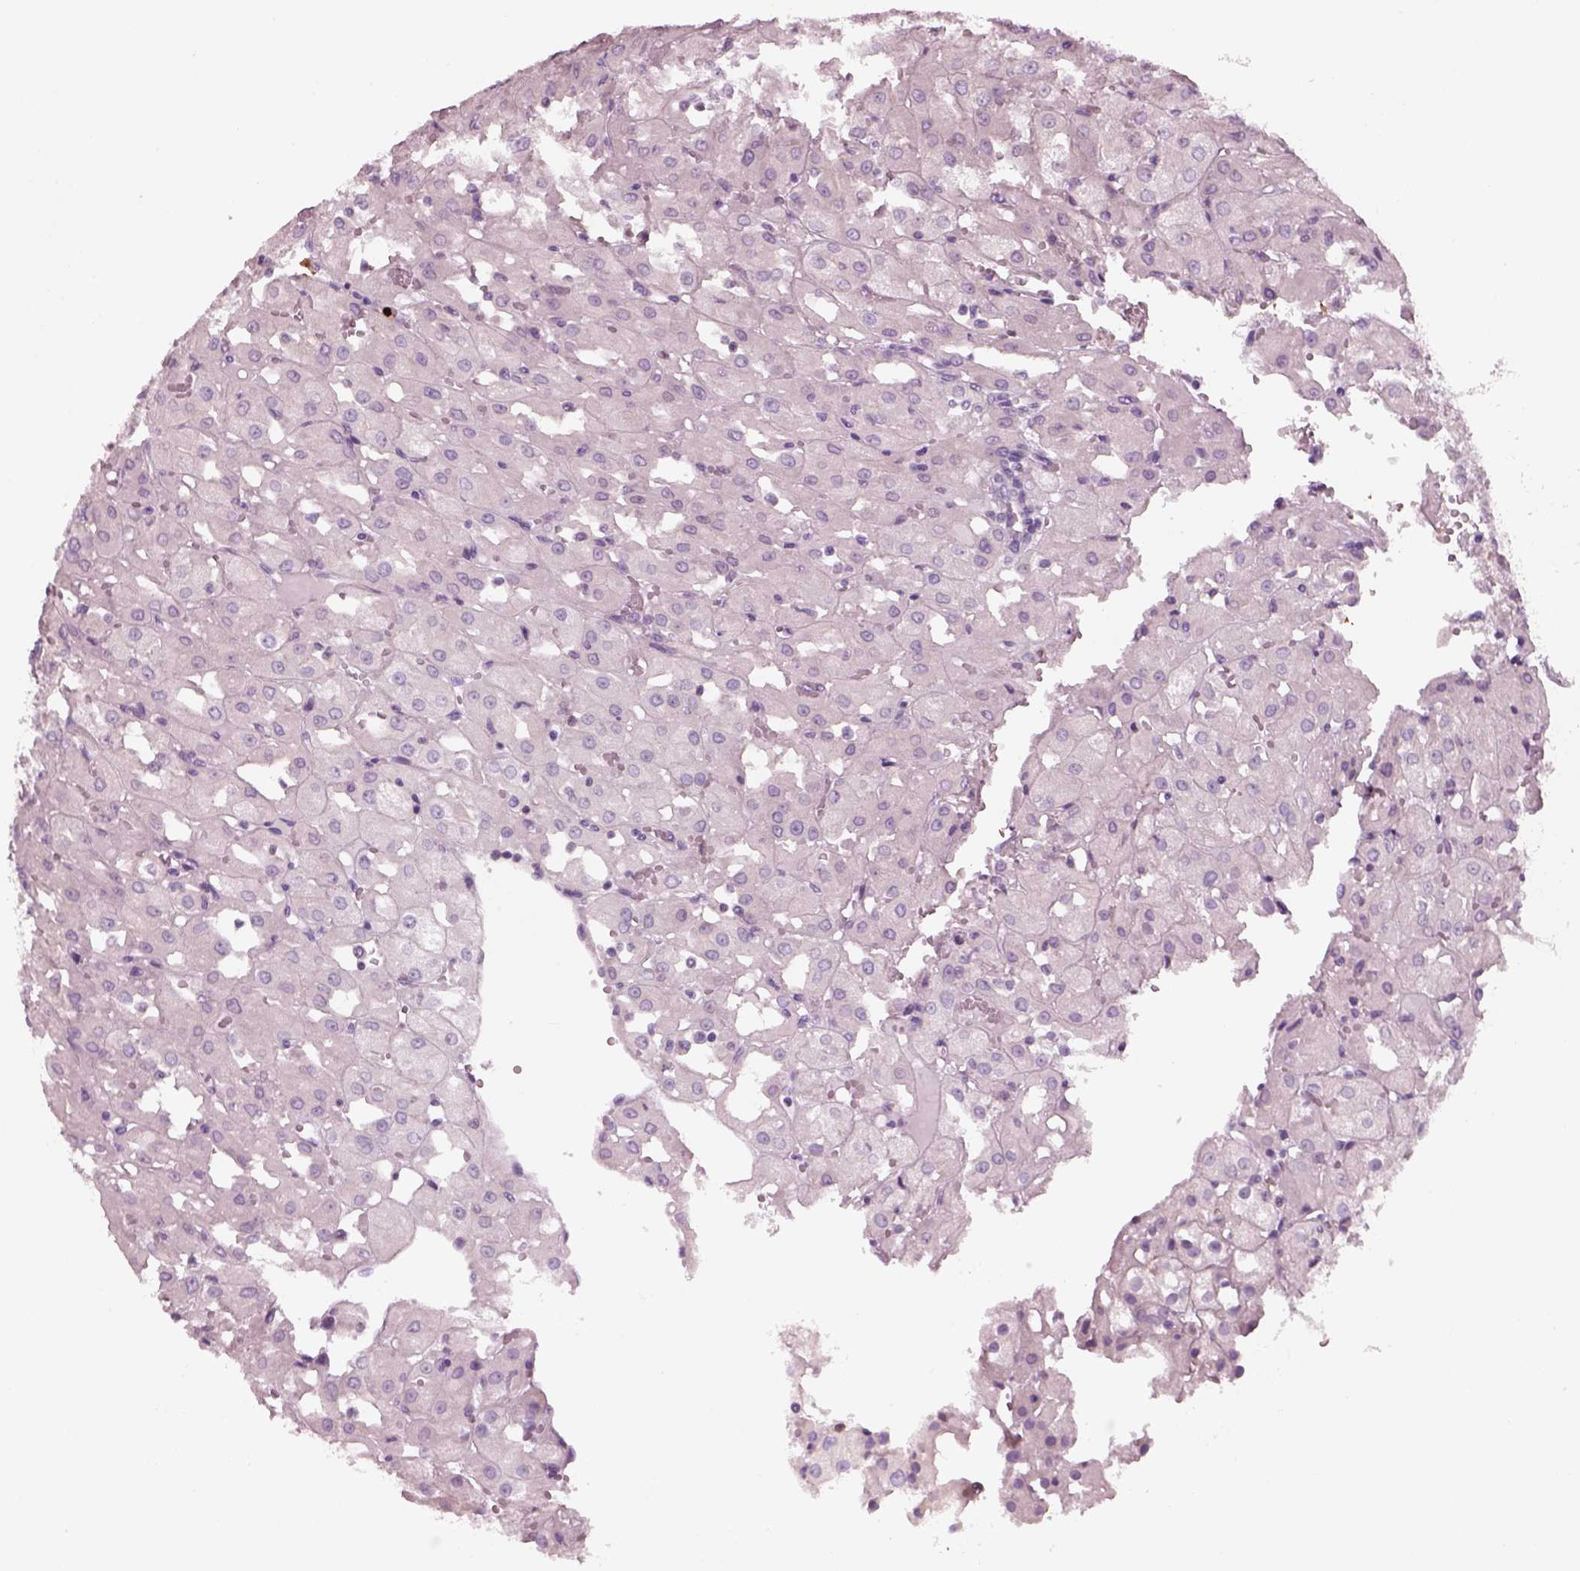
{"staining": {"intensity": "negative", "quantity": "none", "location": "none"}, "tissue": "renal cancer", "cell_type": "Tumor cells", "image_type": "cancer", "snomed": [{"axis": "morphology", "description": "Adenocarcinoma, NOS"}, {"axis": "topography", "description": "Kidney"}], "caption": "The histopathology image shows no staining of tumor cells in renal cancer (adenocarcinoma). (Stains: DAB (3,3'-diaminobenzidine) immunohistochemistry (IHC) with hematoxylin counter stain, Microscopy: brightfield microscopy at high magnification).", "gene": "SLC27A2", "patient": {"sex": "male", "age": 72}}